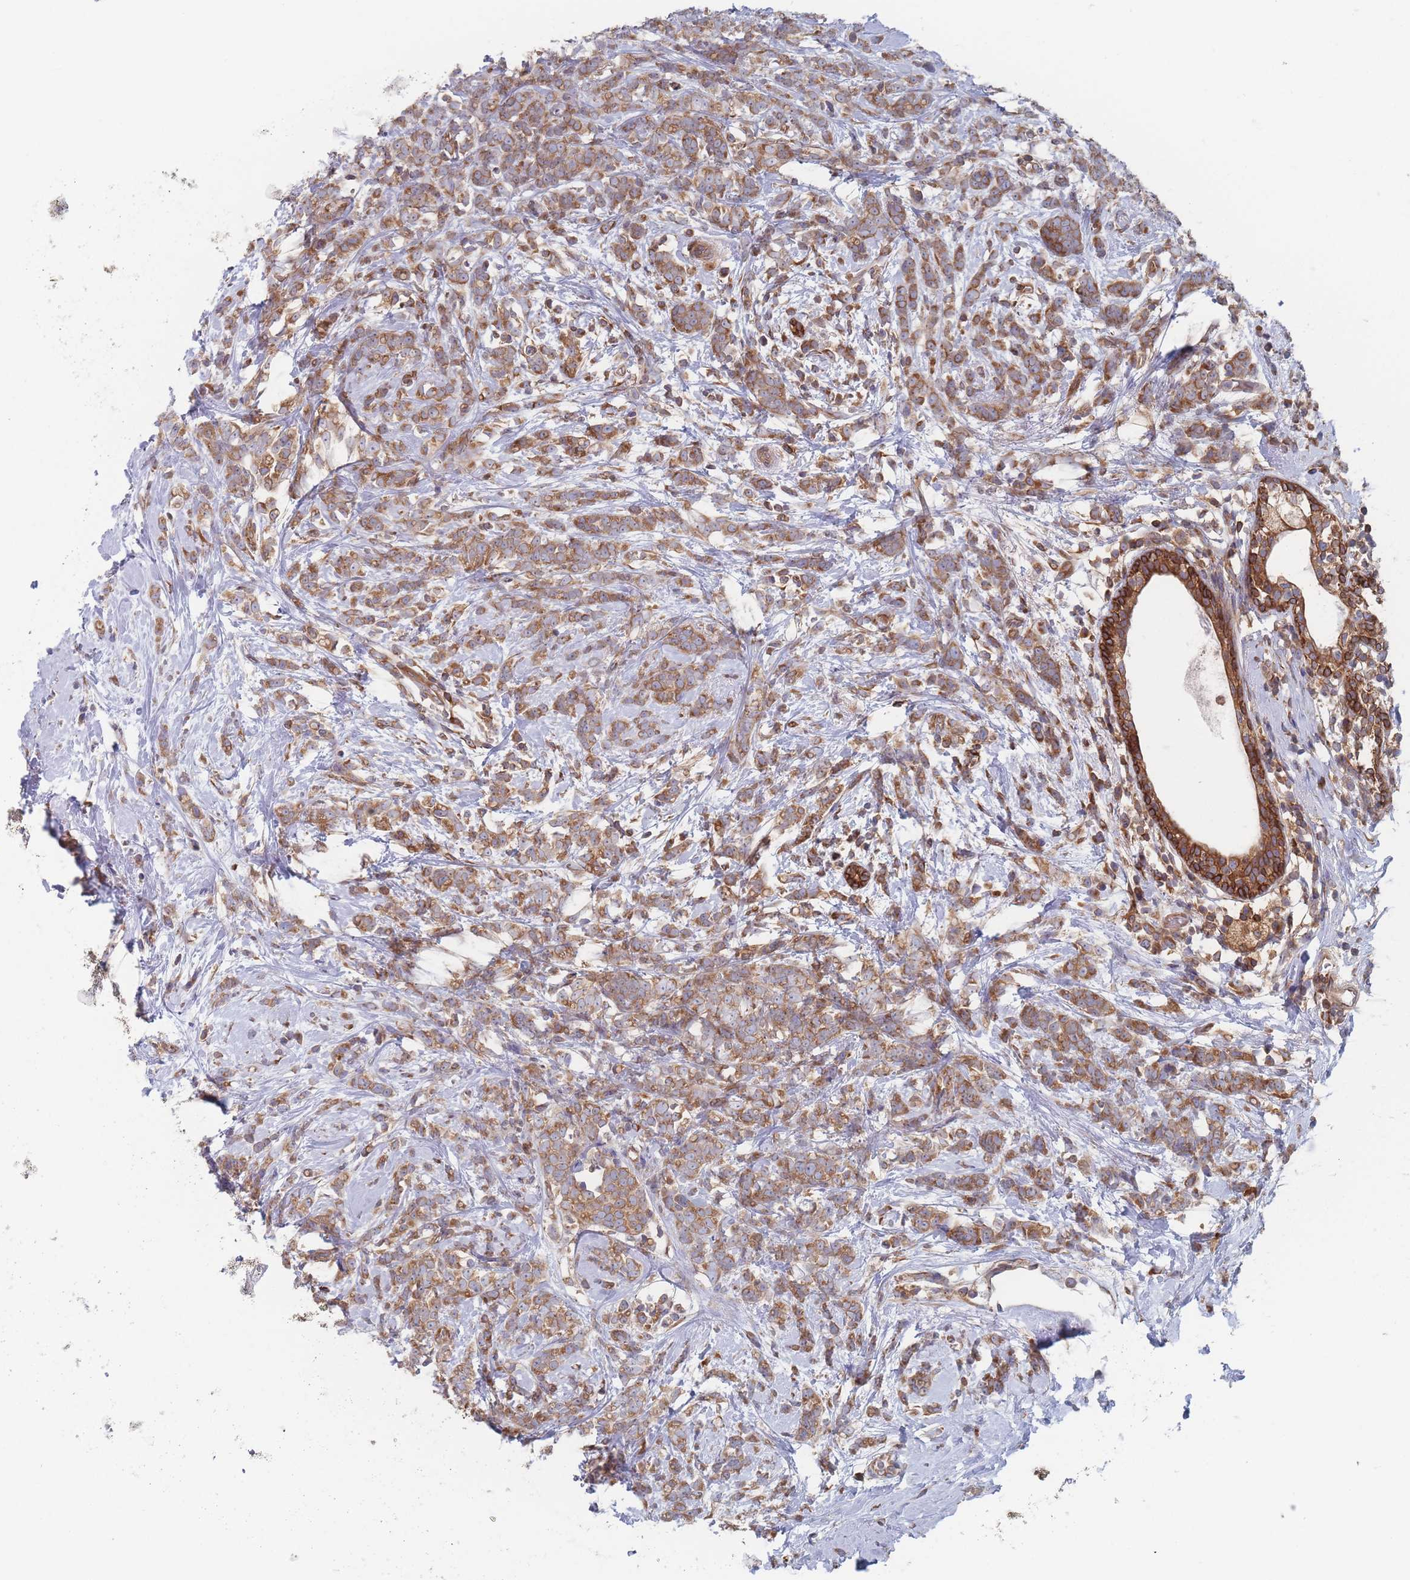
{"staining": {"intensity": "moderate", "quantity": ">75%", "location": "cytoplasmic/membranous"}, "tissue": "breast cancer", "cell_type": "Tumor cells", "image_type": "cancer", "snomed": [{"axis": "morphology", "description": "Lobular carcinoma"}, {"axis": "topography", "description": "Breast"}], "caption": "A brown stain highlights moderate cytoplasmic/membranous staining of a protein in breast lobular carcinoma tumor cells.", "gene": "KDSR", "patient": {"sex": "female", "age": 58}}